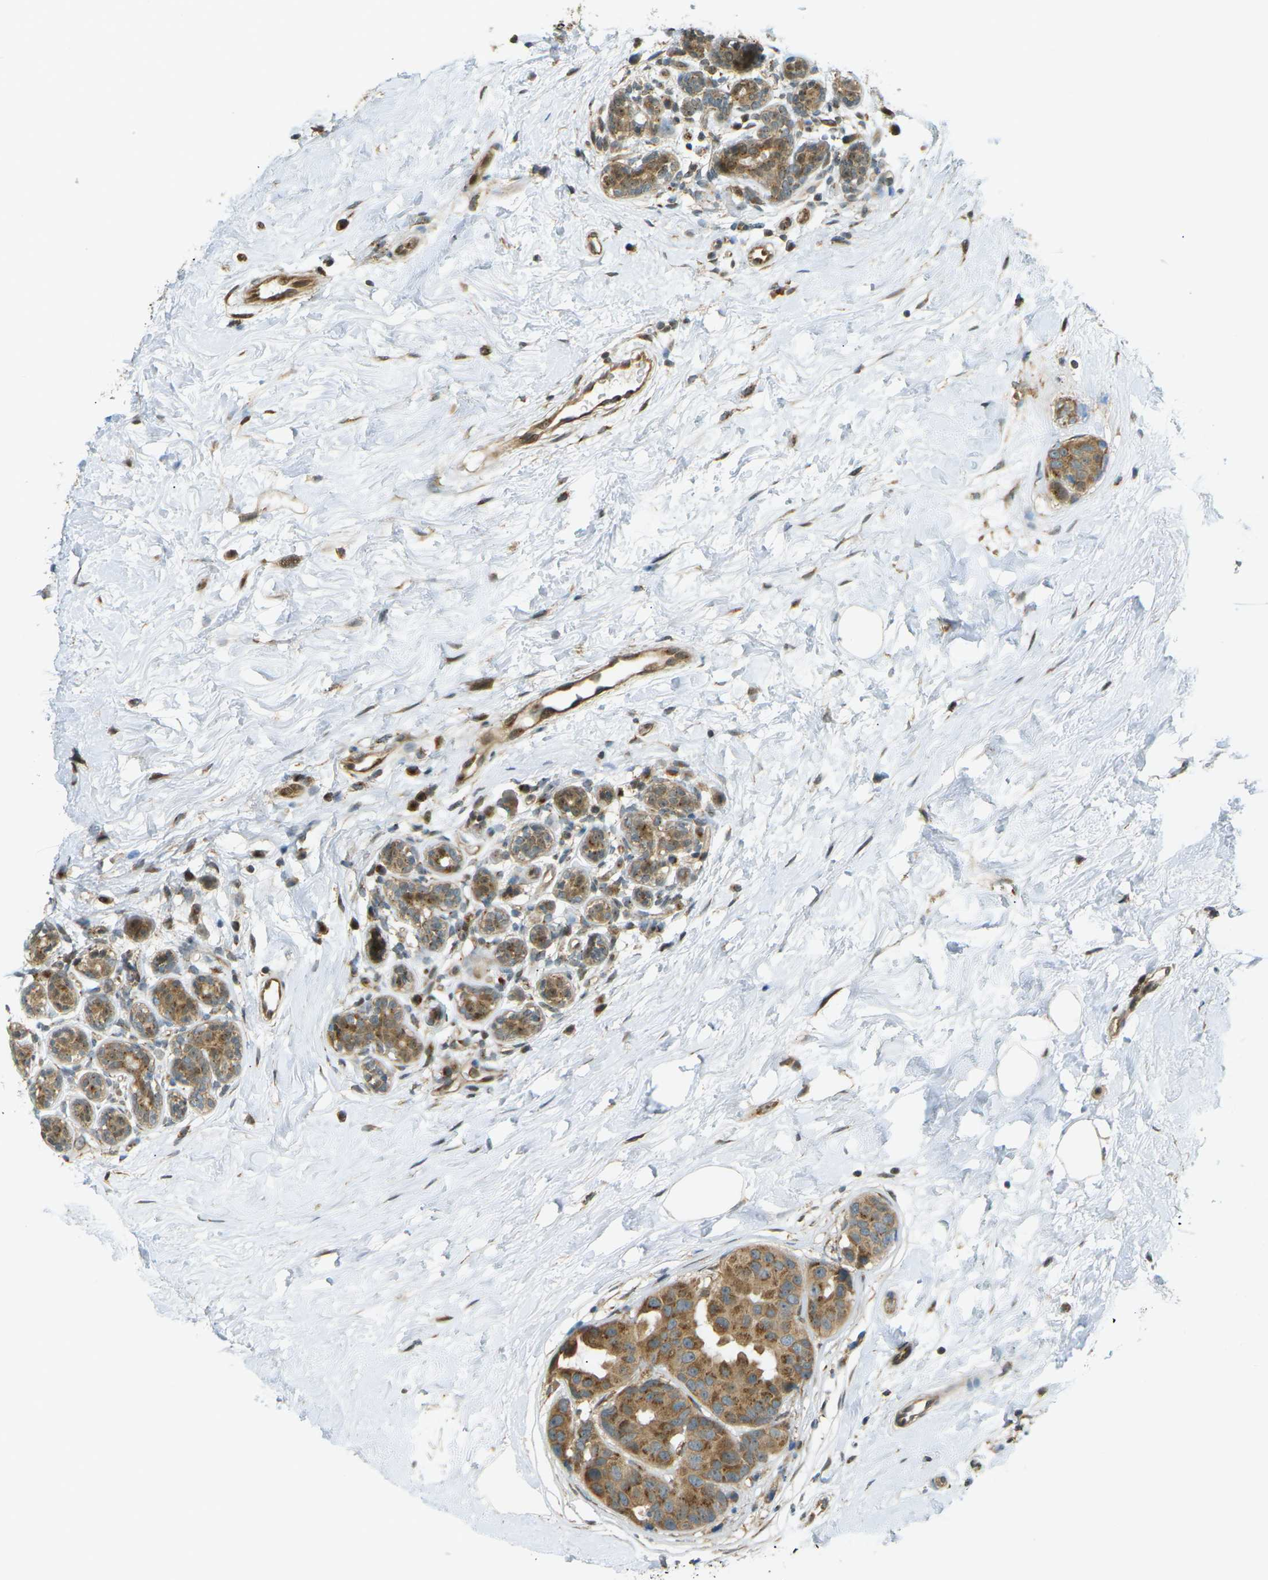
{"staining": {"intensity": "moderate", "quantity": ">75%", "location": "cytoplasmic/membranous"}, "tissue": "breast cancer", "cell_type": "Tumor cells", "image_type": "cancer", "snomed": [{"axis": "morphology", "description": "Normal tissue, NOS"}, {"axis": "morphology", "description": "Duct carcinoma"}, {"axis": "topography", "description": "Breast"}], "caption": "Brown immunohistochemical staining in human intraductal carcinoma (breast) reveals moderate cytoplasmic/membranous expression in about >75% of tumor cells. (Stains: DAB (3,3'-diaminobenzidine) in brown, nuclei in blue, Microscopy: brightfield microscopy at high magnification).", "gene": "CCDC186", "patient": {"sex": "female", "age": 39}}